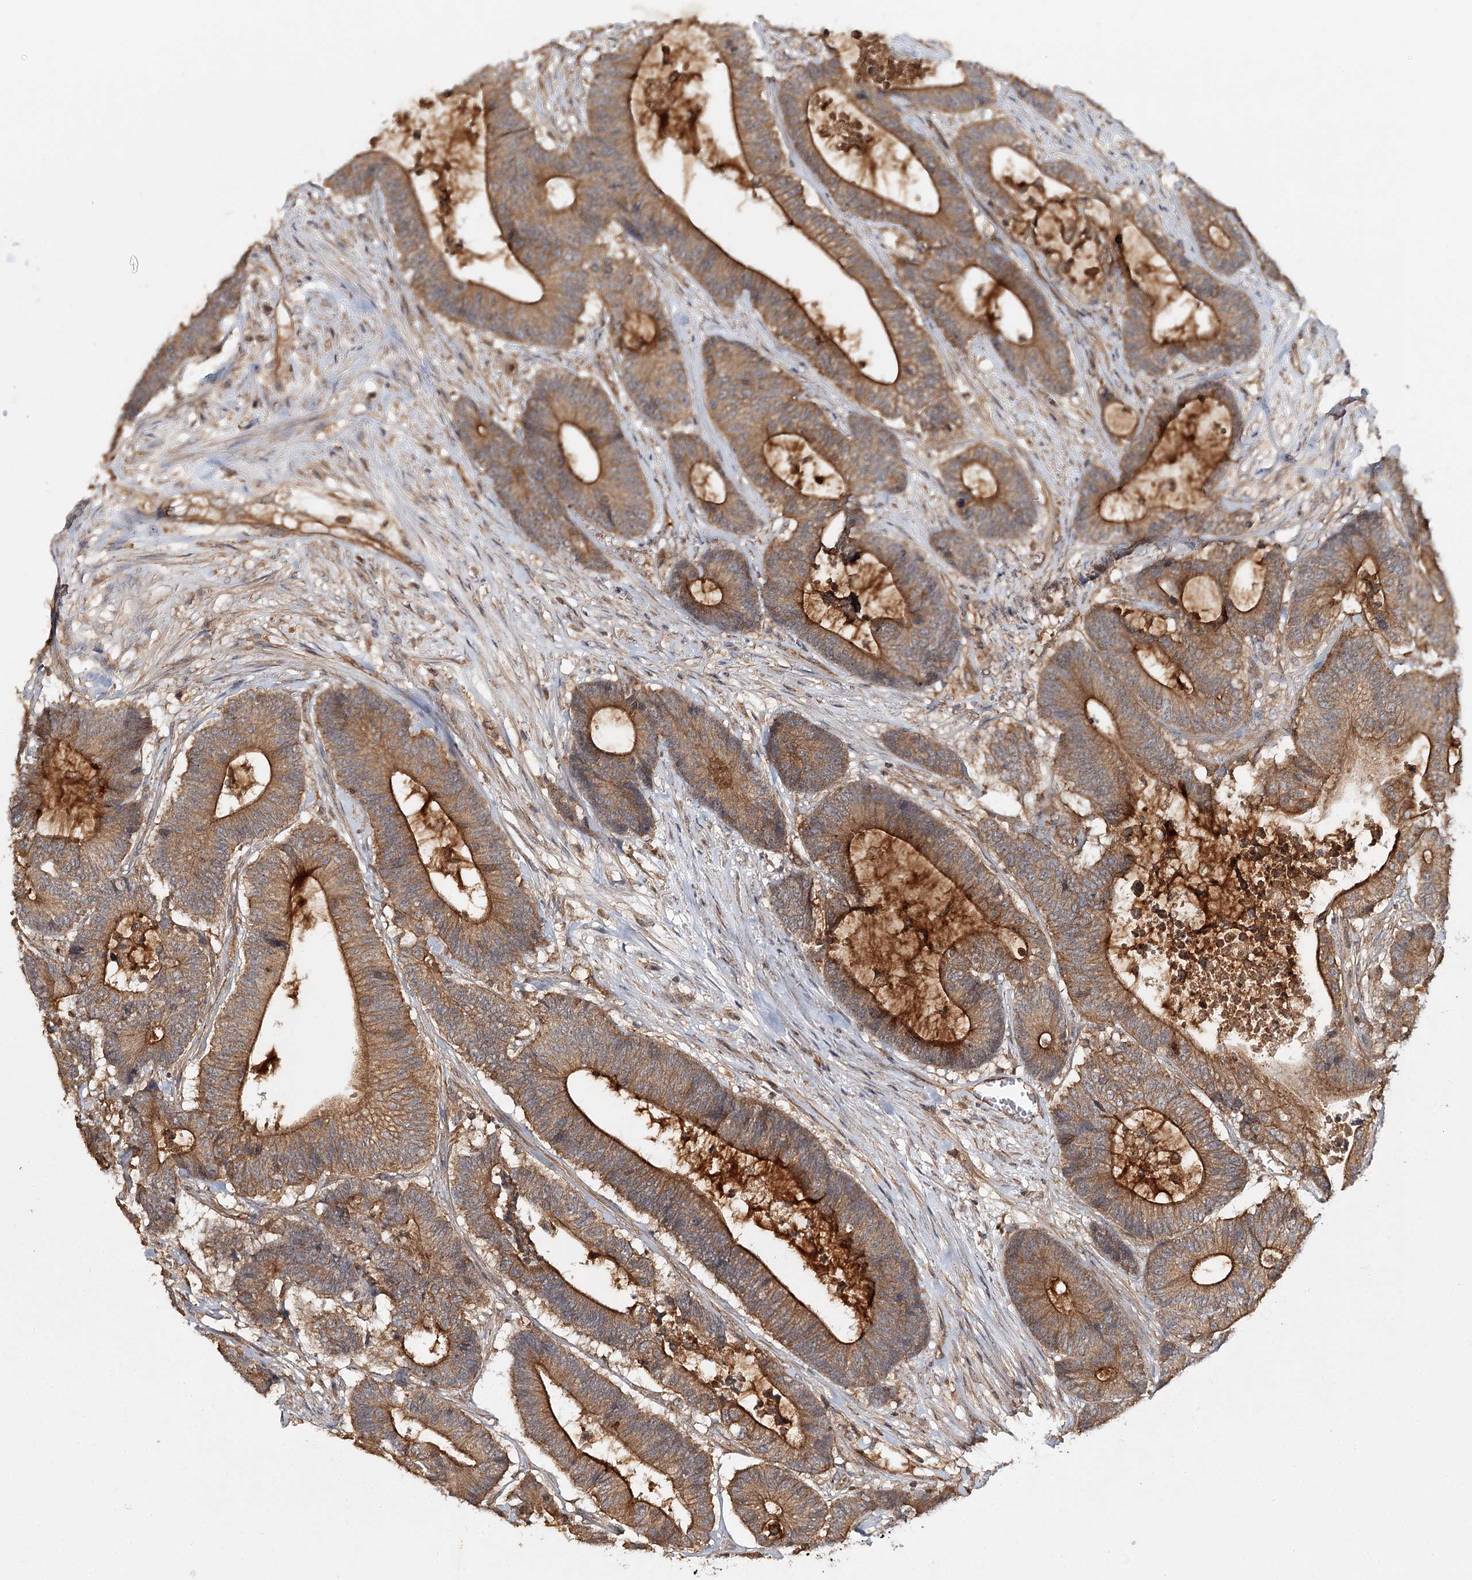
{"staining": {"intensity": "strong", "quantity": ">75%", "location": "cytoplasmic/membranous"}, "tissue": "colorectal cancer", "cell_type": "Tumor cells", "image_type": "cancer", "snomed": [{"axis": "morphology", "description": "Adenocarcinoma, NOS"}, {"axis": "topography", "description": "Colon"}], "caption": "Brown immunohistochemical staining in human adenocarcinoma (colorectal) displays strong cytoplasmic/membranous expression in approximately >75% of tumor cells.", "gene": "BCR", "patient": {"sex": "female", "age": 84}}